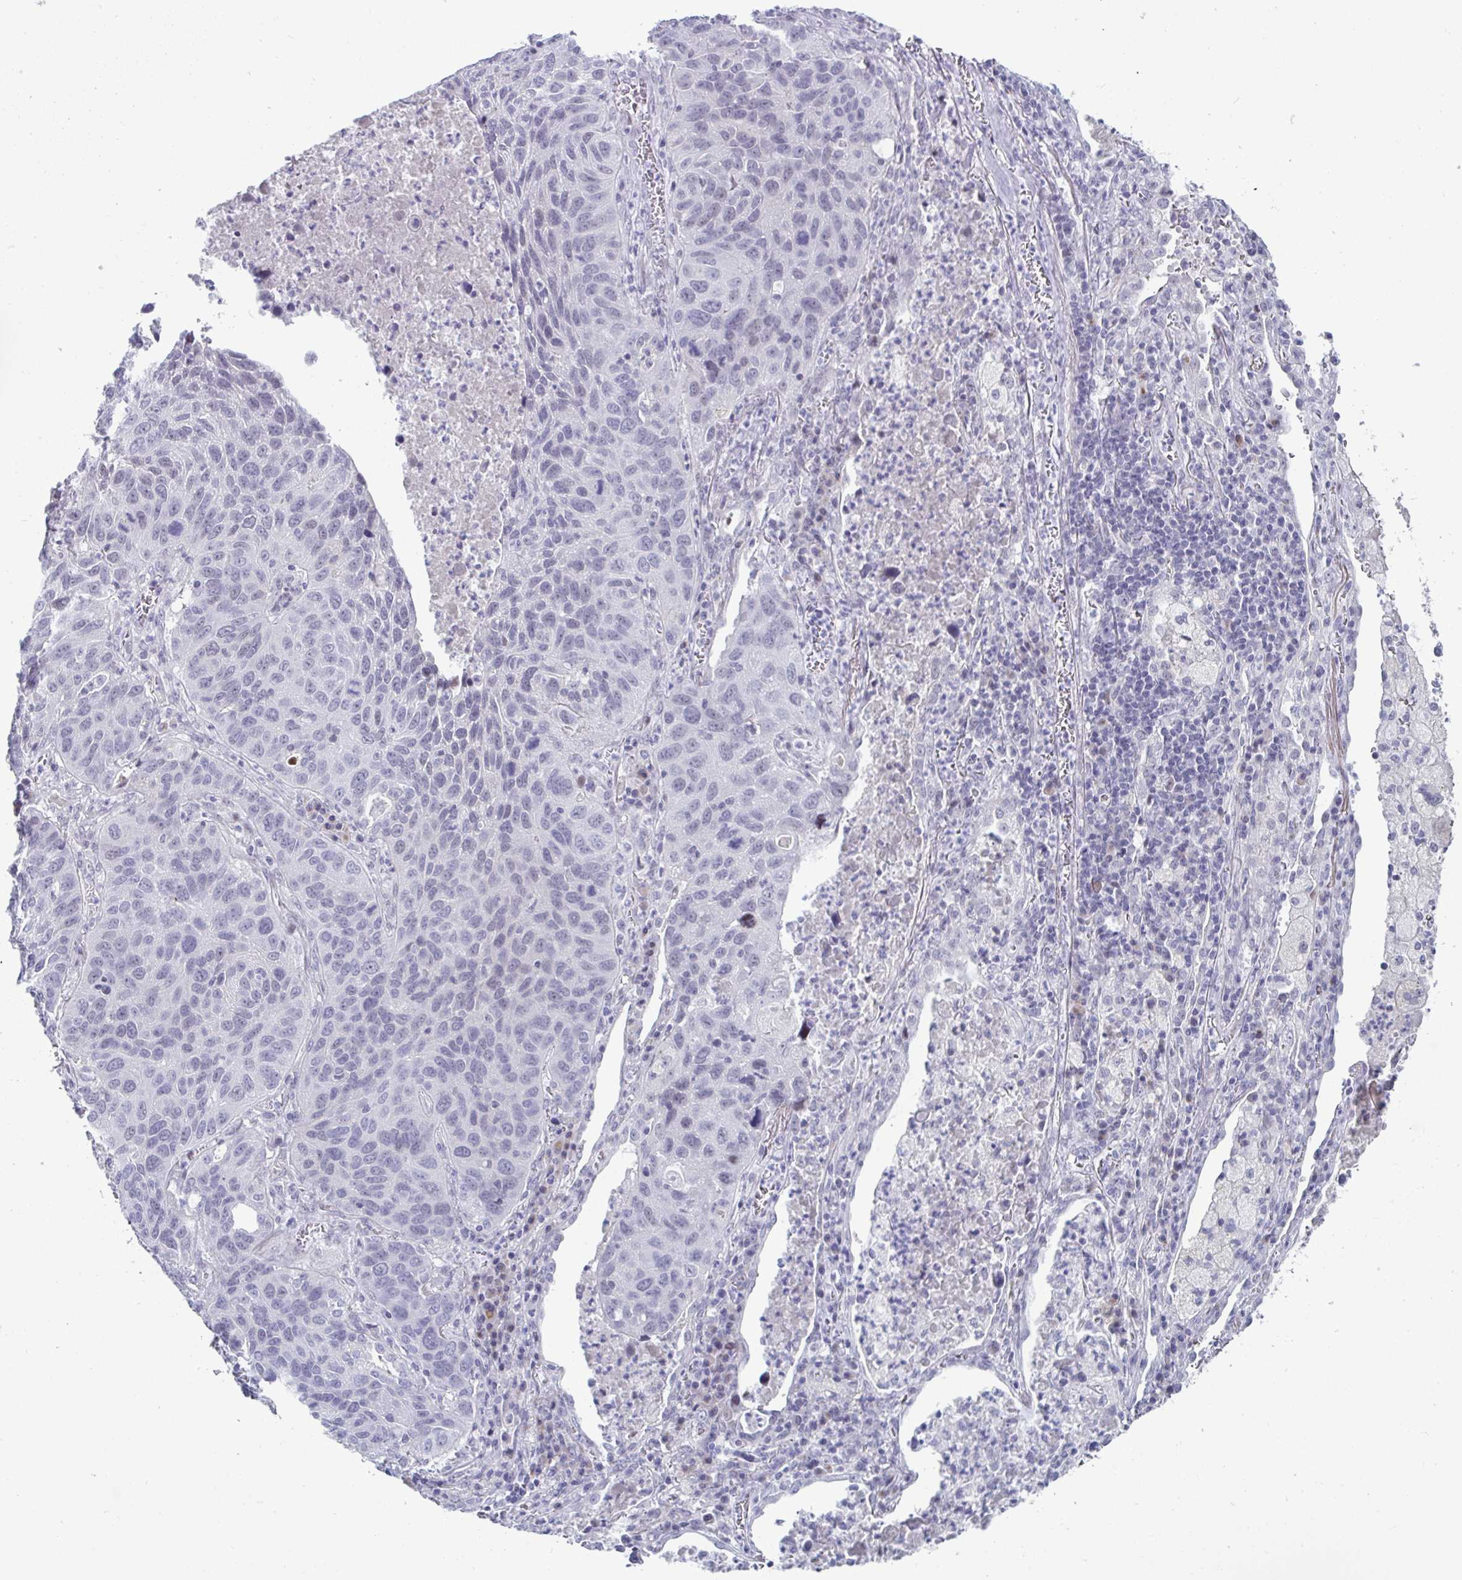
{"staining": {"intensity": "negative", "quantity": "none", "location": "none"}, "tissue": "lung cancer", "cell_type": "Tumor cells", "image_type": "cancer", "snomed": [{"axis": "morphology", "description": "Squamous cell carcinoma, NOS"}, {"axis": "topography", "description": "Lung"}], "caption": "Immunohistochemical staining of human lung cancer displays no significant positivity in tumor cells.", "gene": "VSIG10L", "patient": {"sex": "female", "age": 61}}